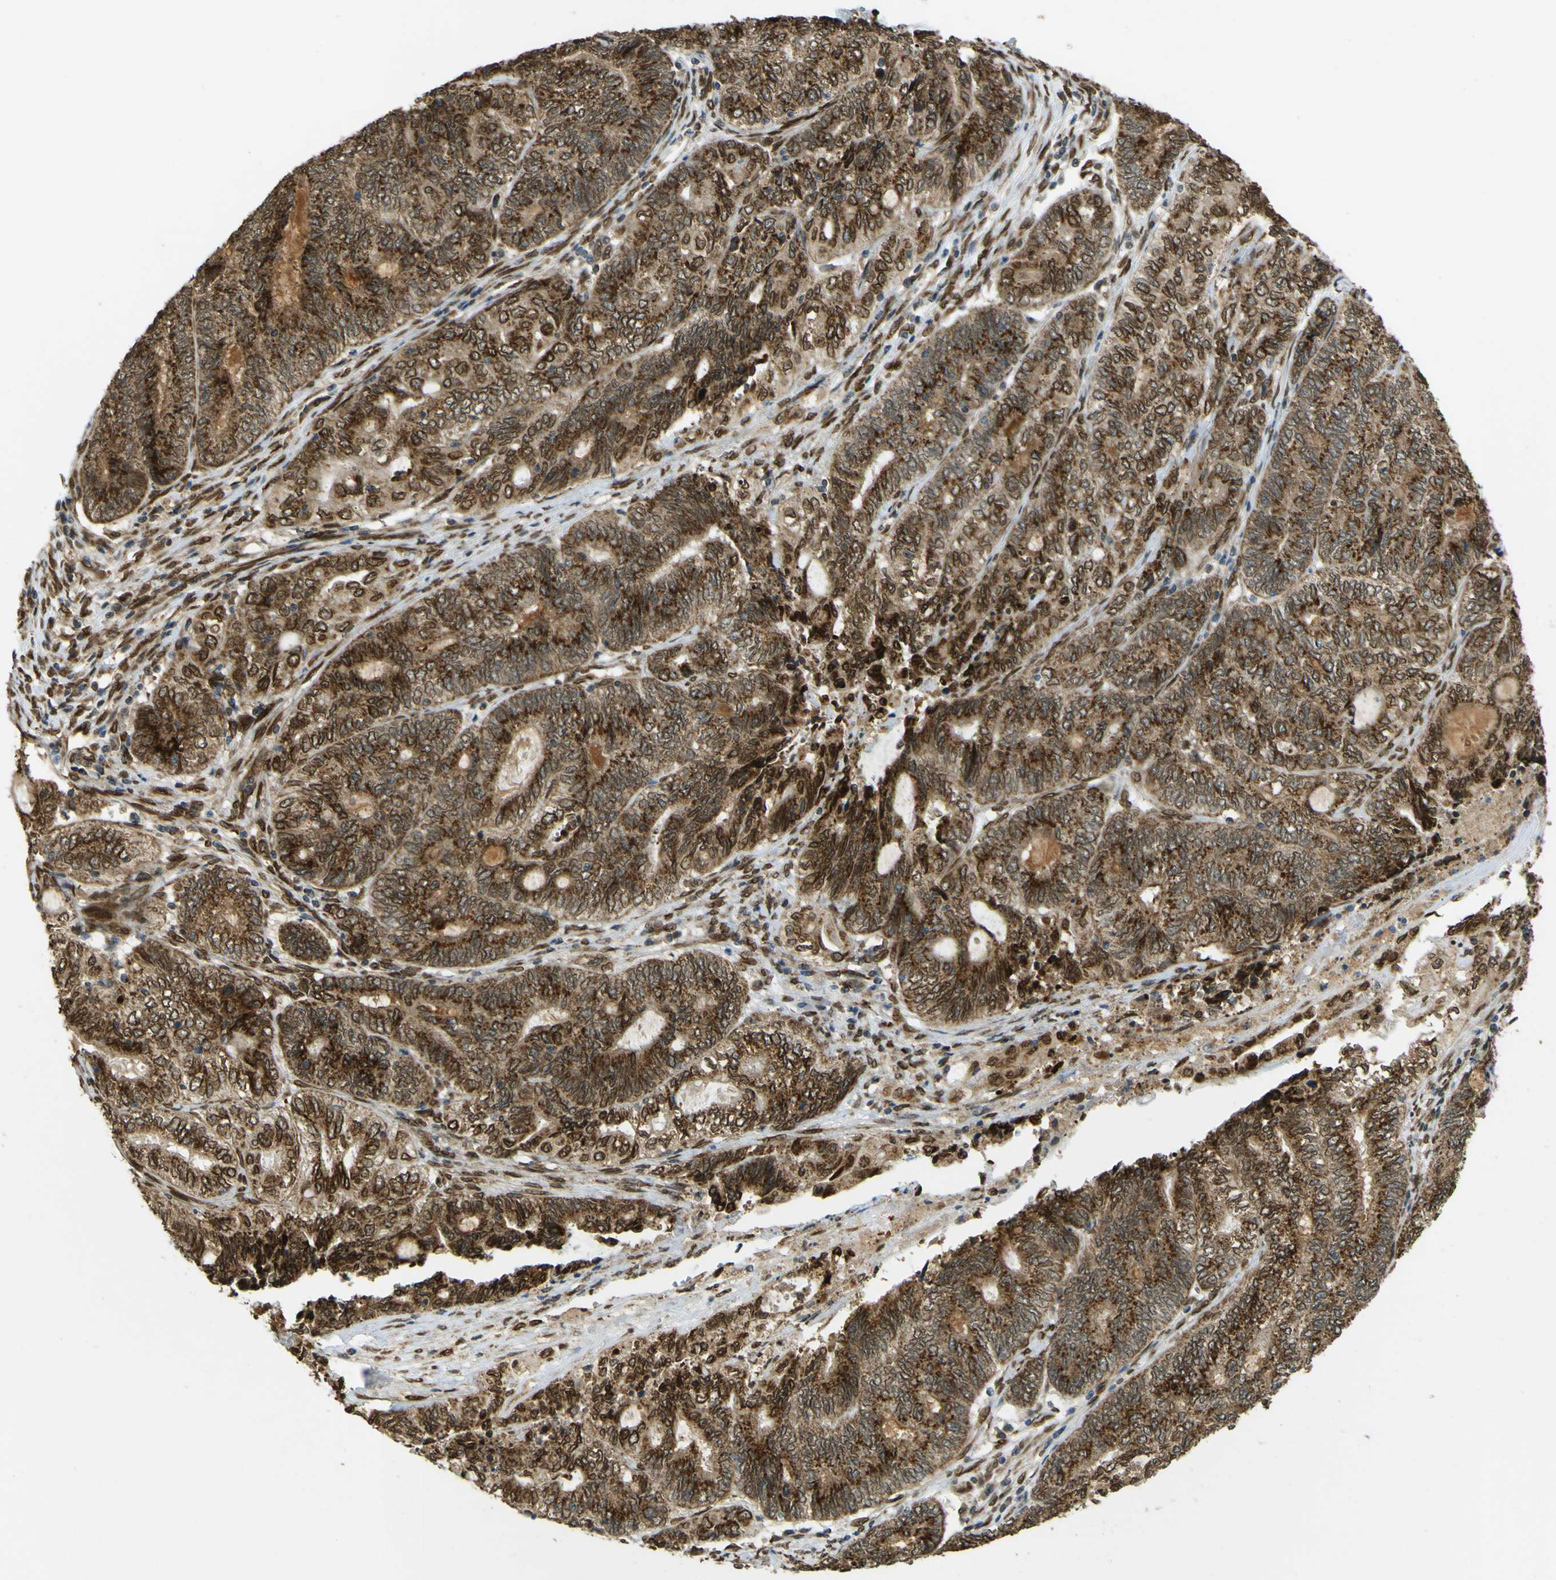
{"staining": {"intensity": "strong", "quantity": ">75%", "location": "cytoplasmic/membranous,nuclear"}, "tissue": "endometrial cancer", "cell_type": "Tumor cells", "image_type": "cancer", "snomed": [{"axis": "morphology", "description": "Adenocarcinoma, NOS"}, {"axis": "topography", "description": "Uterus"}, {"axis": "topography", "description": "Endometrium"}], "caption": "A histopathology image of human endometrial cancer stained for a protein displays strong cytoplasmic/membranous and nuclear brown staining in tumor cells. (brown staining indicates protein expression, while blue staining denotes nuclei).", "gene": "GALNT1", "patient": {"sex": "female", "age": 70}}